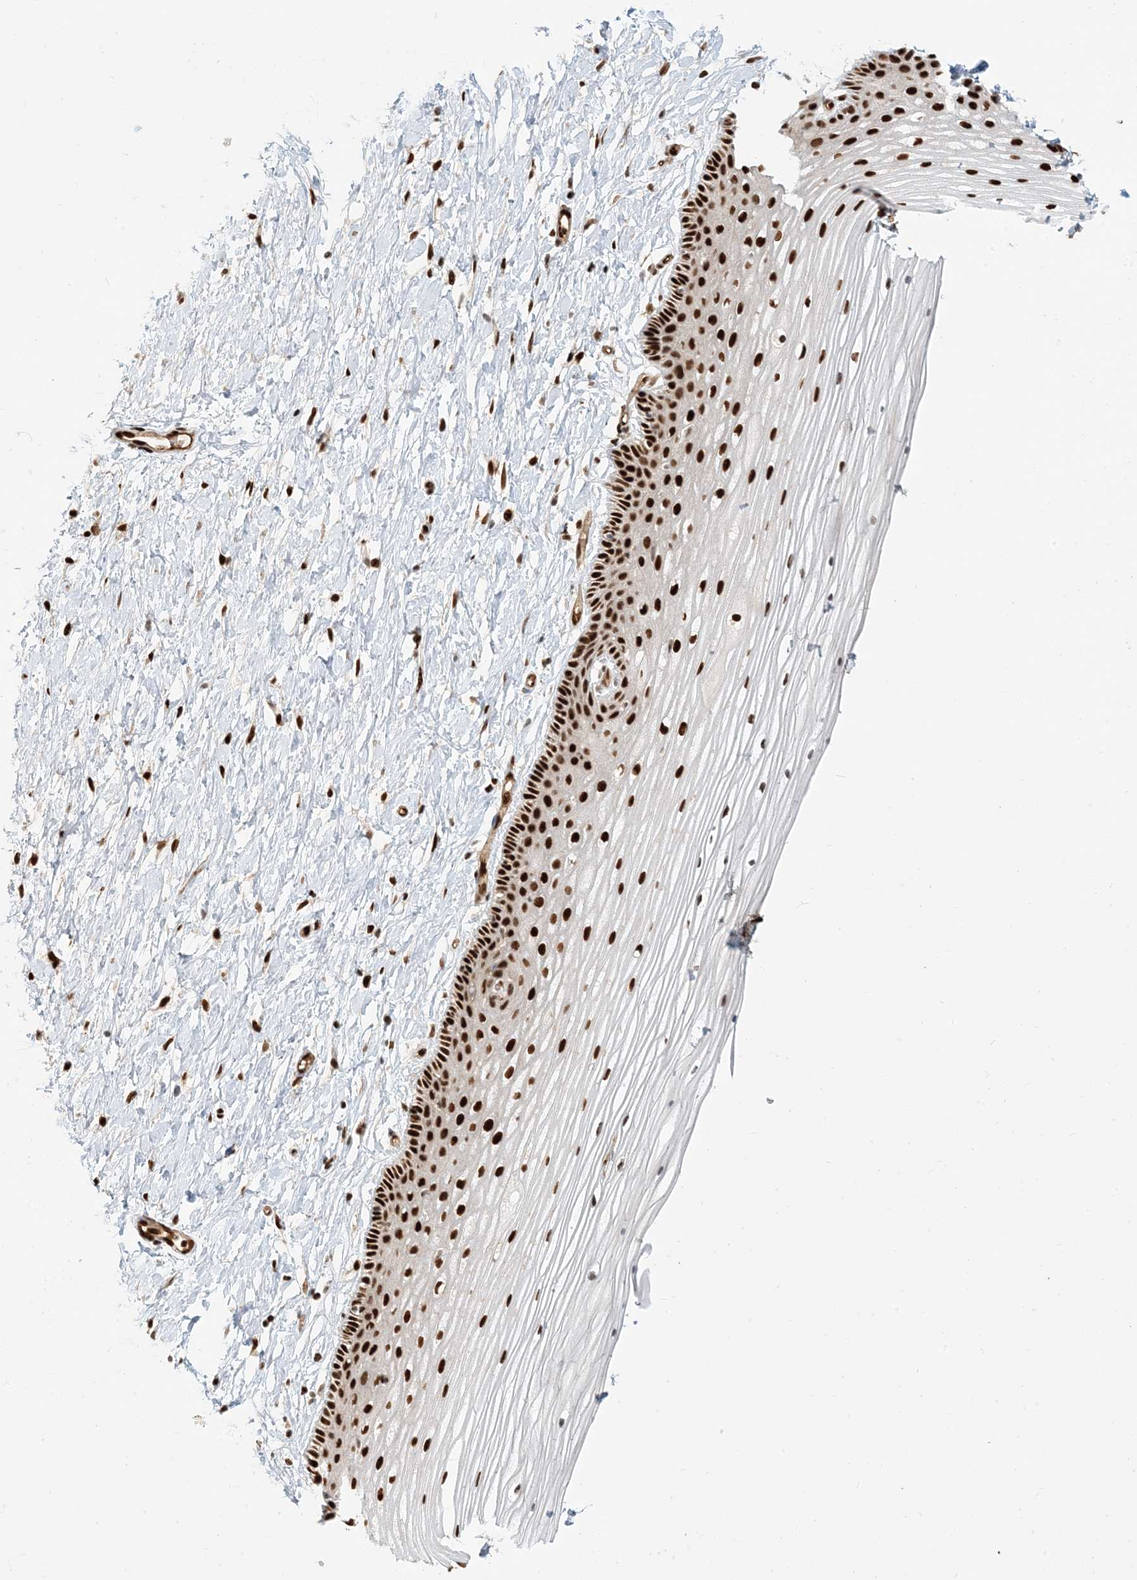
{"staining": {"intensity": "strong", "quantity": ">75%", "location": "nuclear"}, "tissue": "vagina", "cell_type": "Squamous epithelial cells", "image_type": "normal", "snomed": [{"axis": "morphology", "description": "Normal tissue, NOS"}, {"axis": "topography", "description": "Vagina"}, {"axis": "topography", "description": "Cervix"}], "caption": "Immunohistochemistry (IHC) of benign vagina demonstrates high levels of strong nuclear expression in approximately >75% of squamous epithelial cells.", "gene": "CKS1B", "patient": {"sex": "female", "age": 40}}